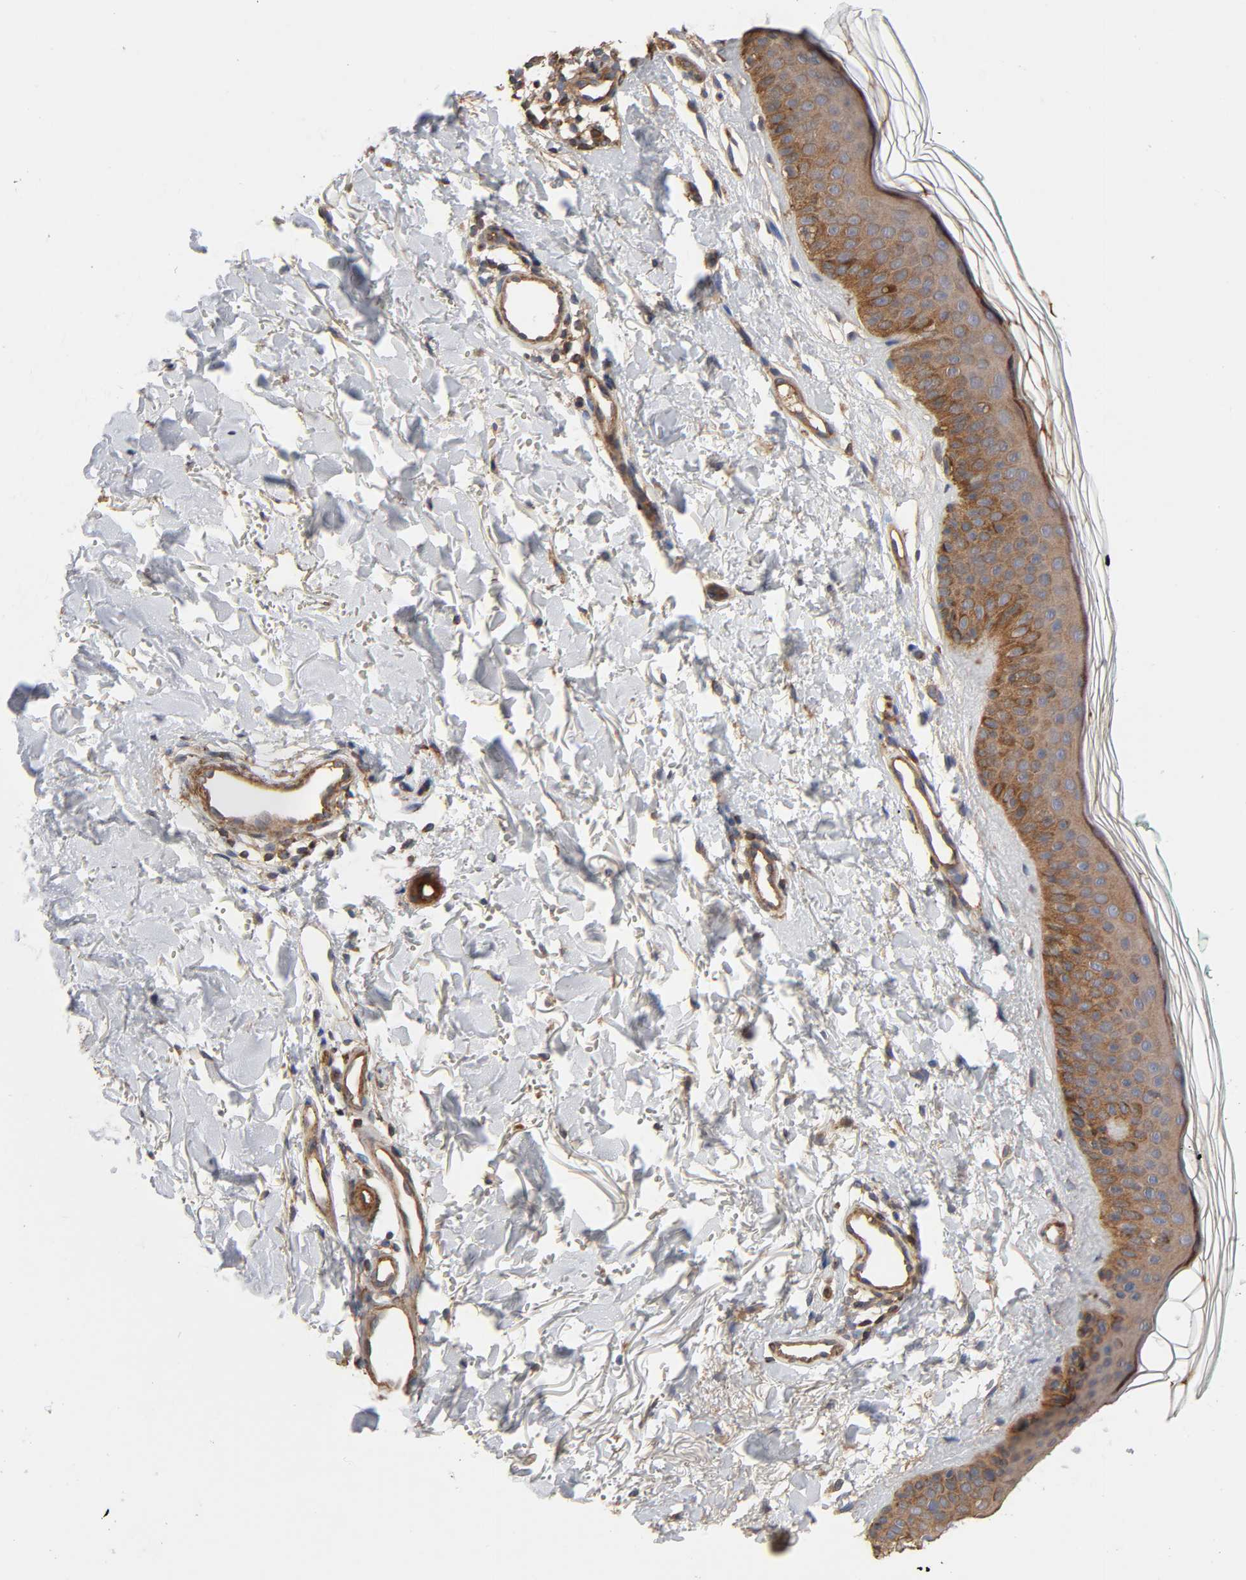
{"staining": {"intensity": "moderate", "quantity": "25%-75%", "location": "cytoplasmic/membranous"}, "tissue": "skin", "cell_type": "Fibroblasts", "image_type": "normal", "snomed": [{"axis": "morphology", "description": "Normal tissue, NOS"}, {"axis": "topography", "description": "Skin"}], "caption": "Normal skin exhibits moderate cytoplasmic/membranous staining in about 25%-75% of fibroblasts, visualized by immunohistochemistry.", "gene": "LAMTOR2", "patient": {"sex": "male", "age": 71}}